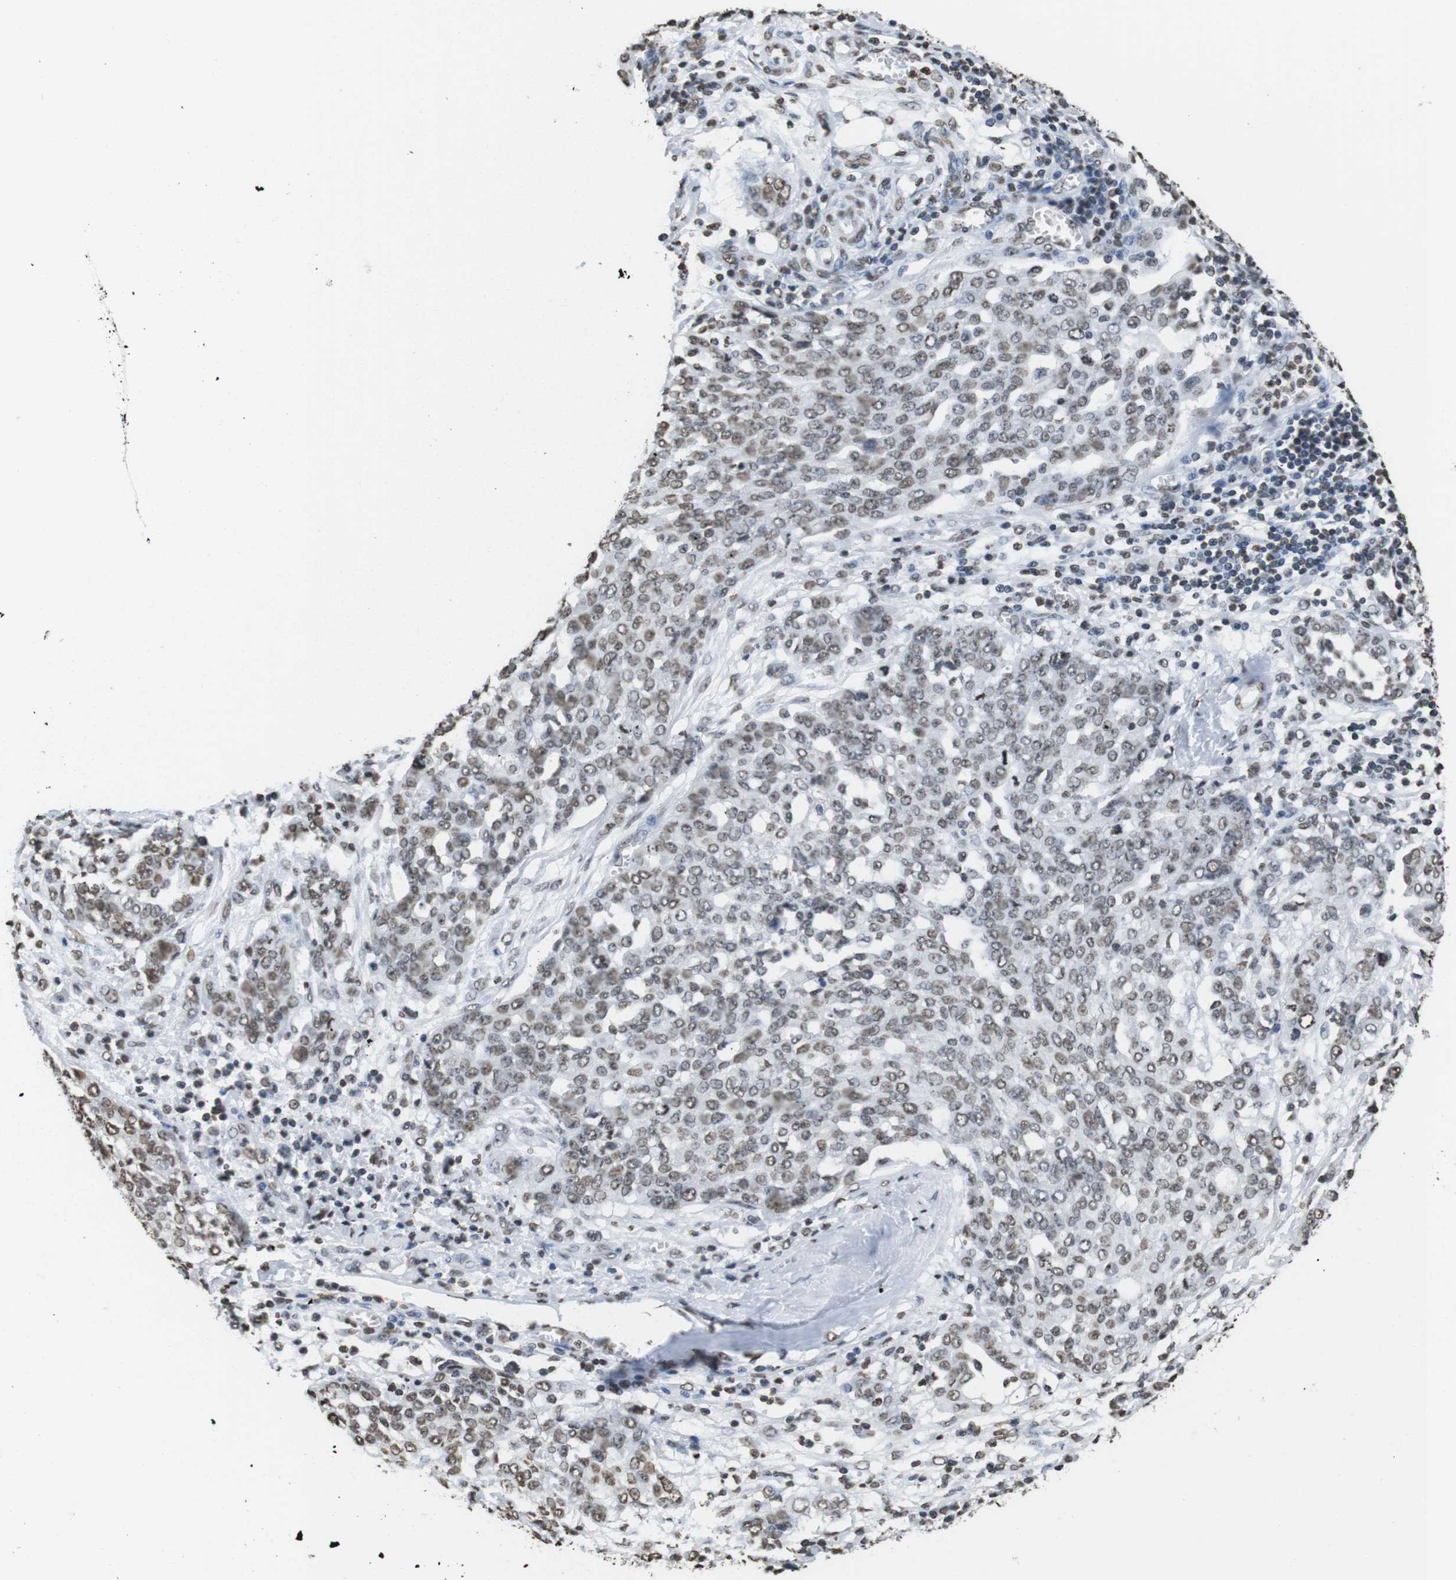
{"staining": {"intensity": "weak", "quantity": "25%-75%", "location": "nuclear"}, "tissue": "ovarian cancer", "cell_type": "Tumor cells", "image_type": "cancer", "snomed": [{"axis": "morphology", "description": "Cystadenocarcinoma, serous, NOS"}, {"axis": "topography", "description": "Soft tissue"}, {"axis": "topography", "description": "Ovary"}], "caption": "Weak nuclear expression for a protein is seen in approximately 25%-75% of tumor cells of ovarian cancer using immunohistochemistry (IHC).", "gene": "BSX", "patient": {"sex": "female", "age": 57}}